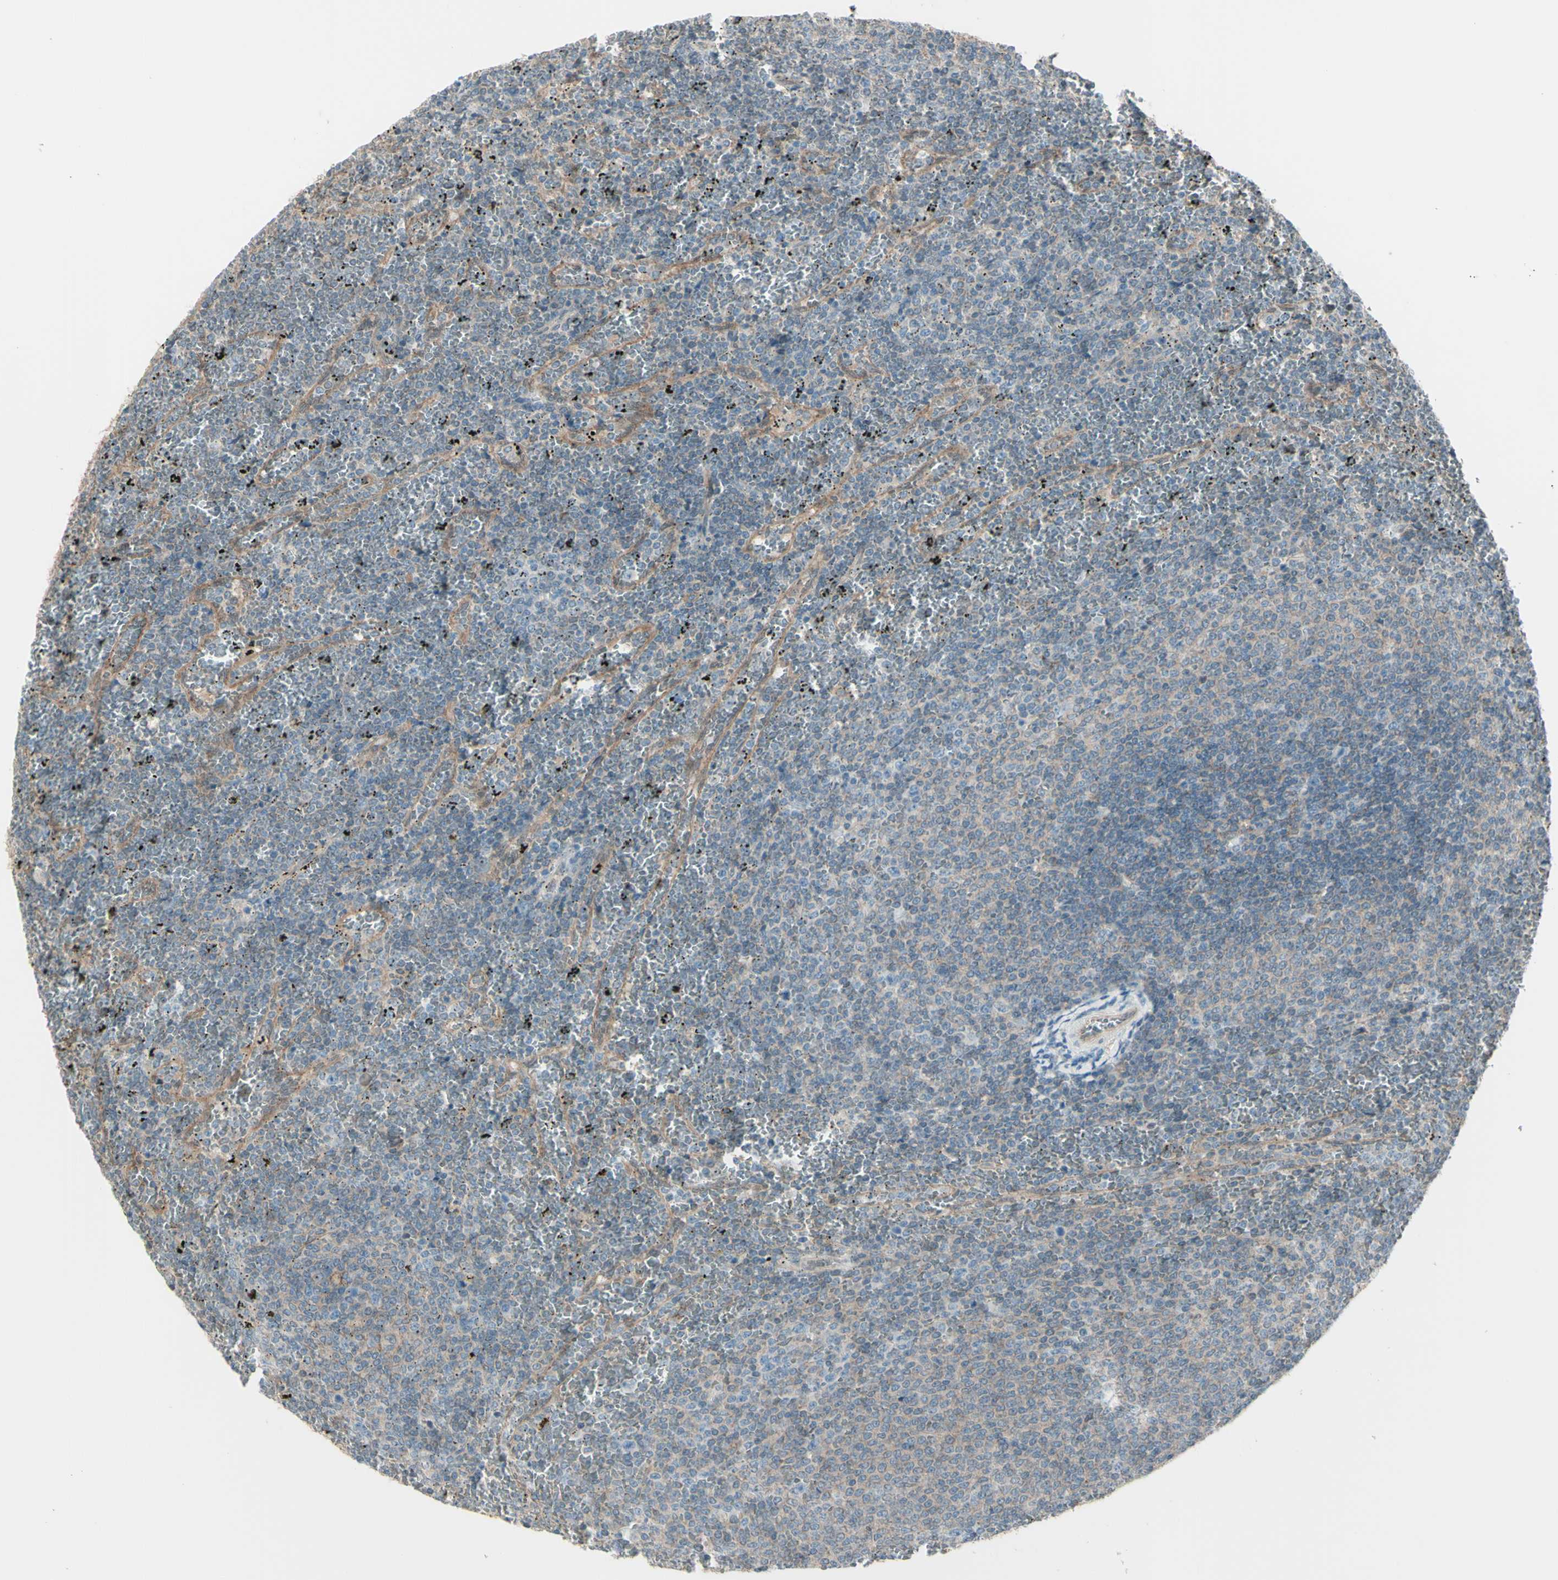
{"staining": {"intensity": "weak", "quantity": "25%-75%", "location": "cytoplasmic/membranous"}, "tissue": "lymphoma", "cell_type": "Tumor cells", "image_type": "cancer", "snomed": [{"axis": "morphology", "description": "Malignant lymphoma, non-Hodgkin's type, Low grade"}, {"axis": "topography", "description": "Spleen"}], "caption": "Immunohistochemistry image of neoplastic tissue: human lymphoma stained using immunohistochemistry (IHC) displays low levels of weak protein expression localized specifically in the cytoplasmic/membranous of tumor cells, appearing as a cytoplasmic/membranous brown color.", "gene": "NAXD", "patient": {"sex": "female", "age": 77}}